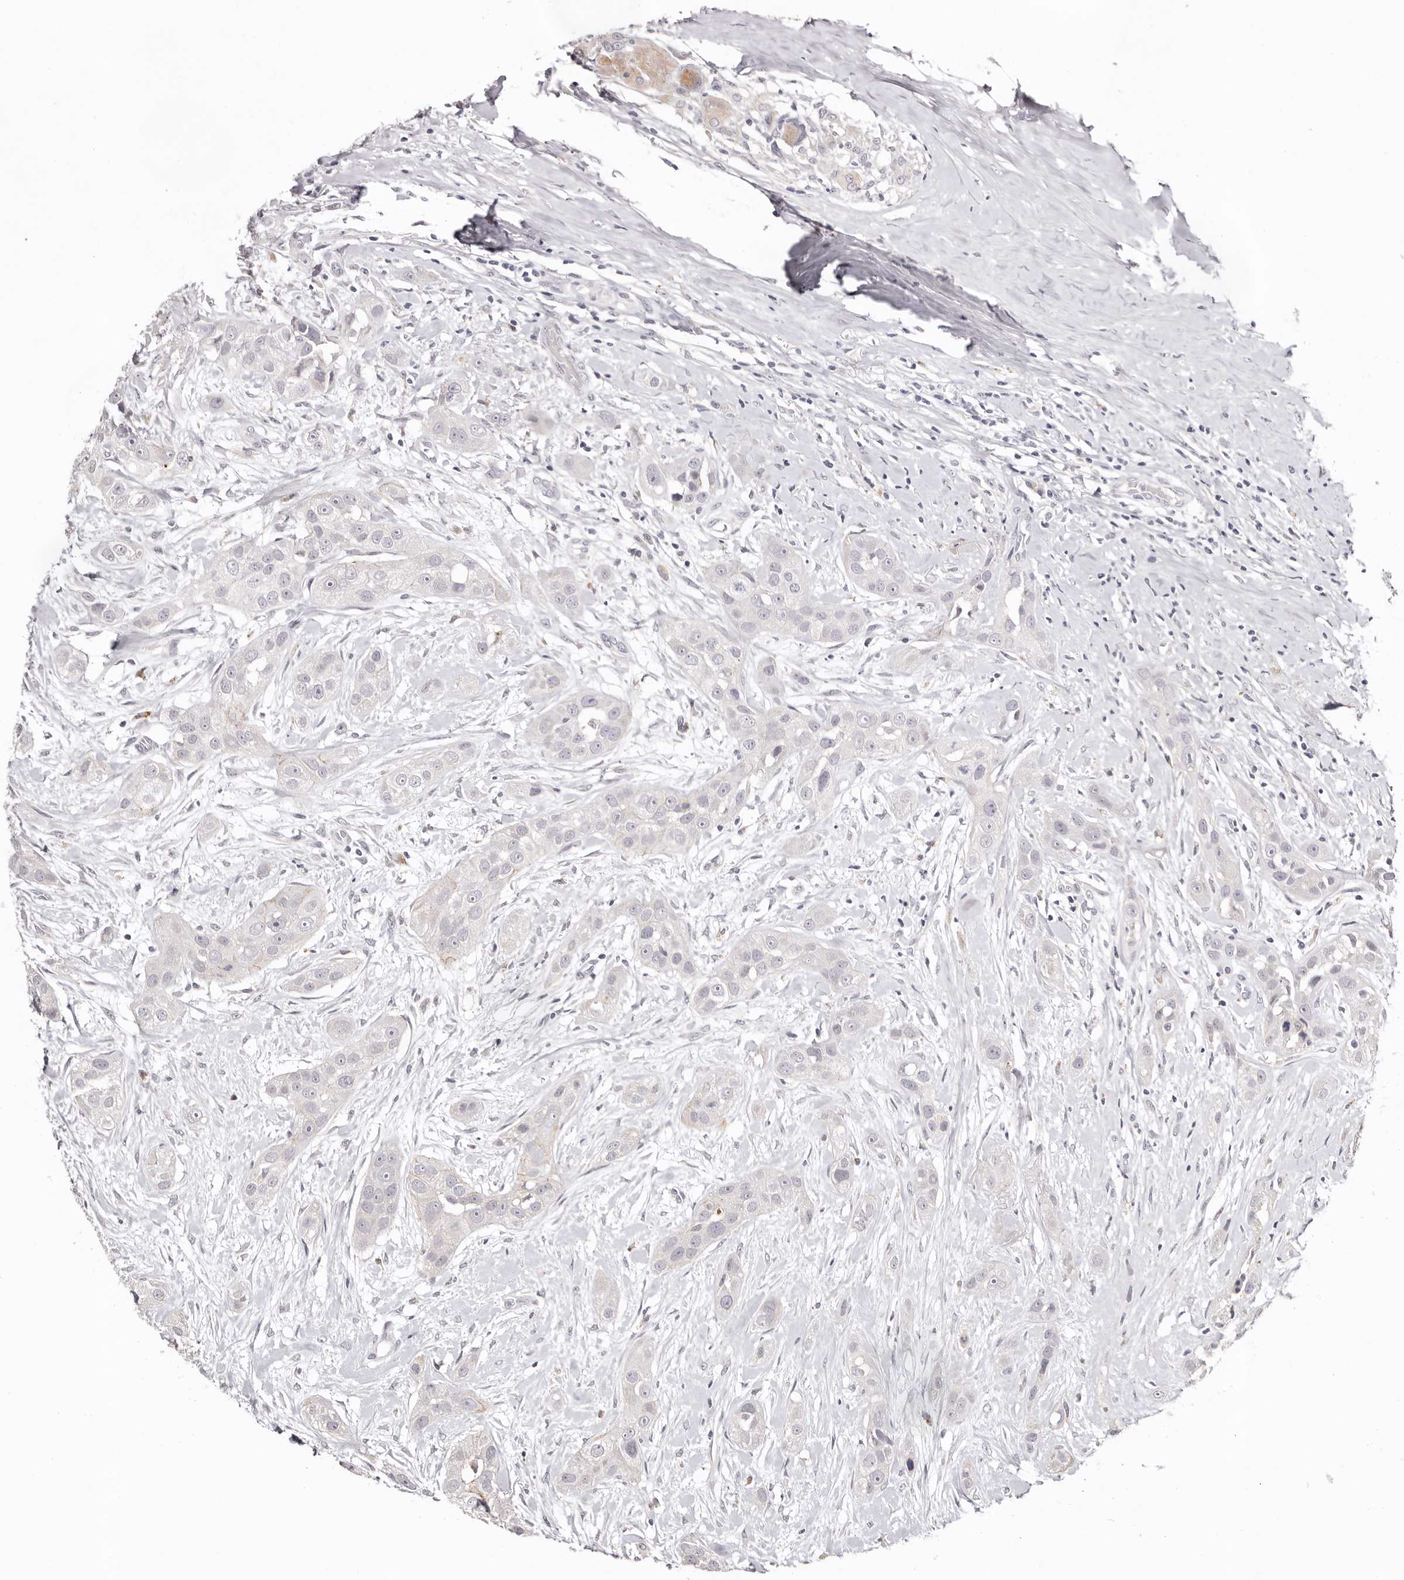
{"staining": {"intensity": "negative", "quantity": "none", "location": "none"}, "tissue": "head and neck cancer", "cell_type": "Tumor cells", "image_type": "cancer", "snomed": [{"axis": "morphology", "description": "Normal tissue, NOS"}, {"axis": "morphology", "description": "Squamous cell carcinoma, NOS"}, {"axis": "topography", "description": "Skeletal muscle"}, {"axis": "topography", "description": "Head-Neck"}], "caption": "Tumor cells are negative for protein expression in human head and neck squamous cell carcinoma. (Stains: DAB immunohistochemistry with hematoxylin counter stain, Microscopy: brightfield microscopy at high magnification).", "gene": "PCDHB6", "patient": {"sex": "male", "age": 51}}